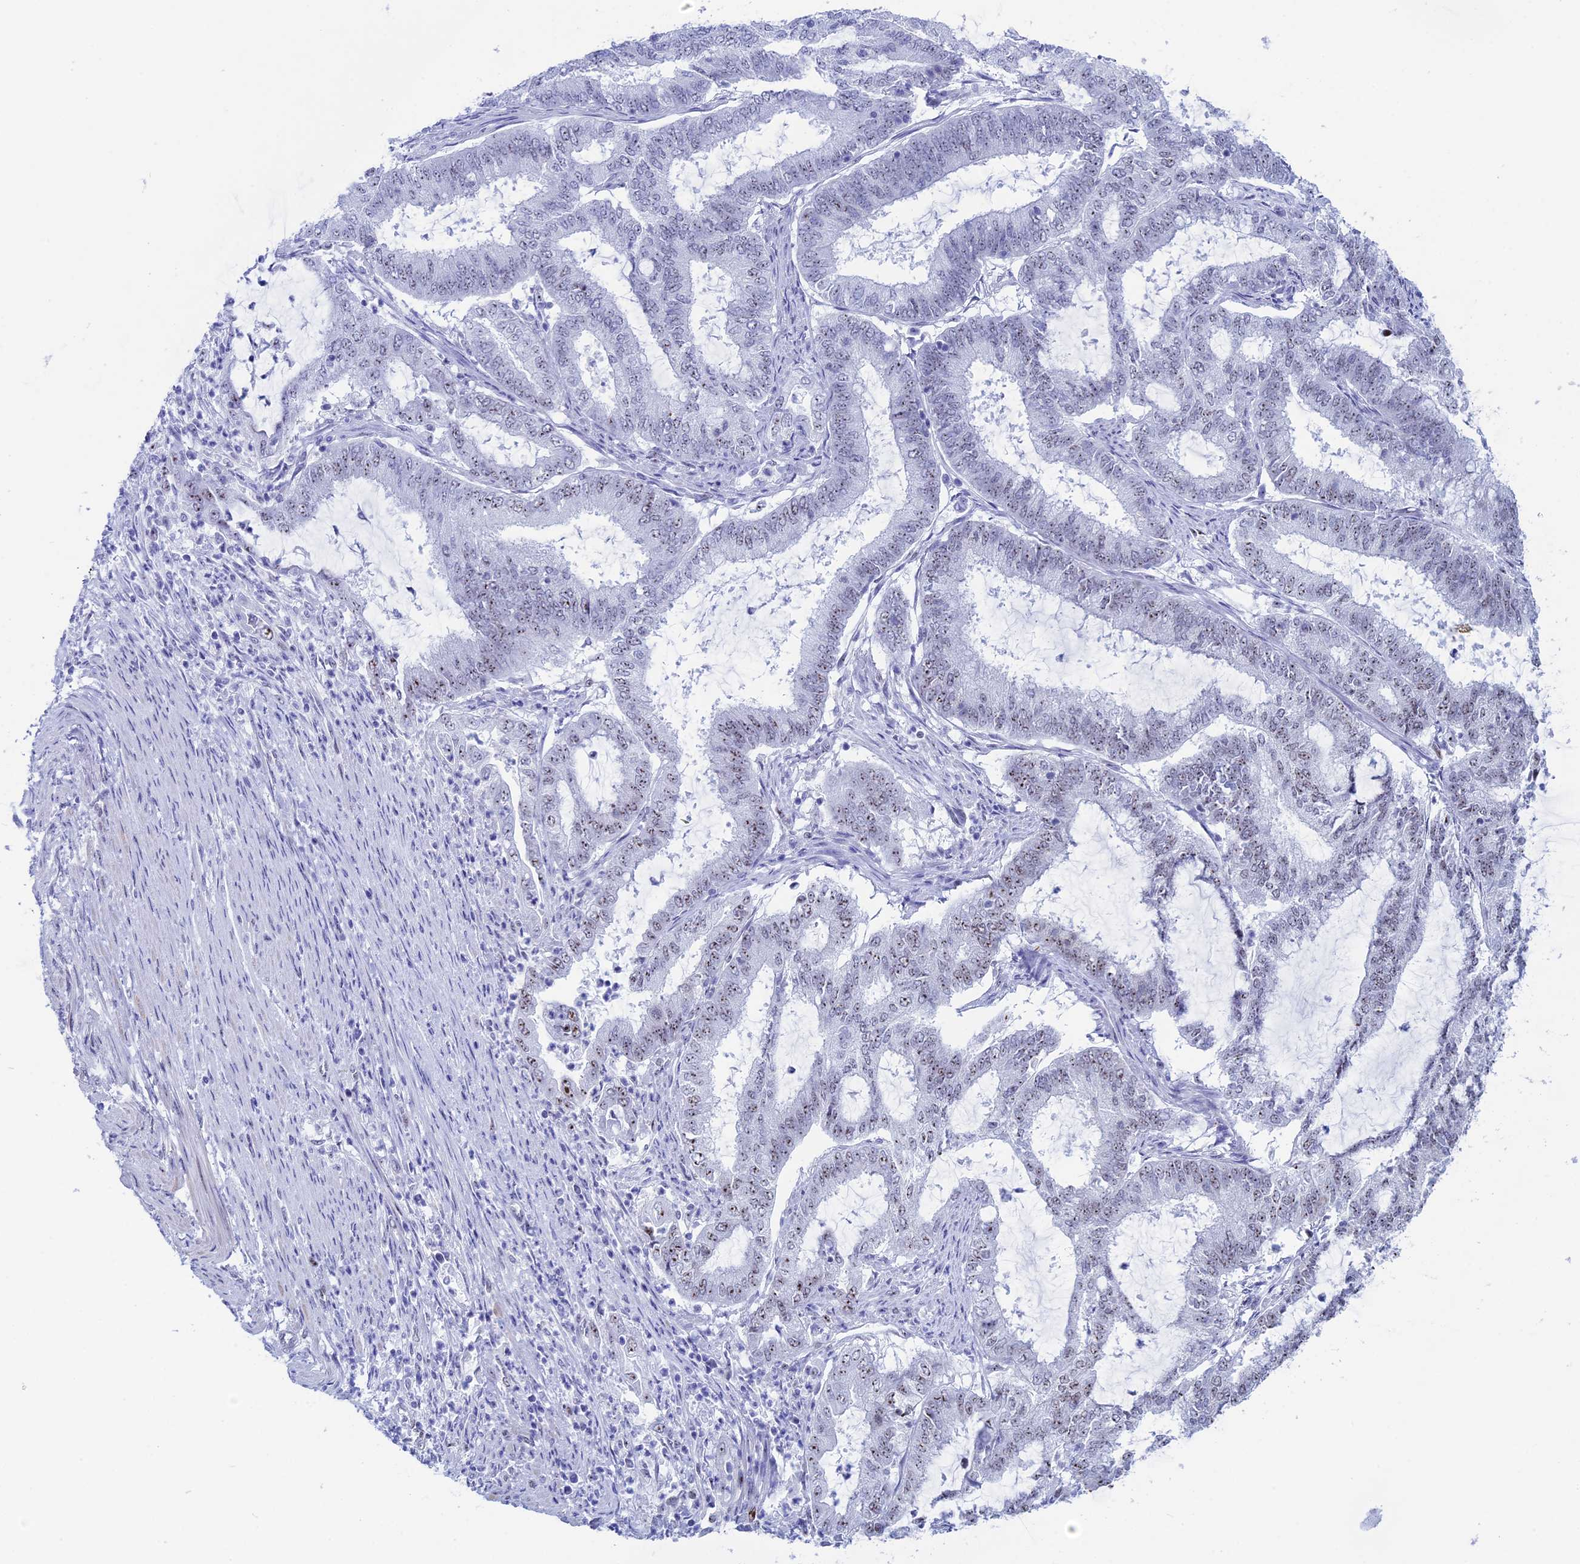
{"staining": {"intensity": "moderate", "quantity": "<25%", "location": "nuclear"}, "tissue": "endometrial cancer", "cell_type": "Tumor cells", "image_type": "cancer", "snomed": [{"axis": "morphology", "description": "Adenocarcinoma, NOS"}, {"axis": "topography", "description": "Endometrium"}], "caption": "Human endometrial adenocarcinoma stained with a brown dye shows moderate nuclear positive expression in about <25% of tumor cells.", "gene": "CCDC86", "patient": {"sex": "female", "age": 51}}